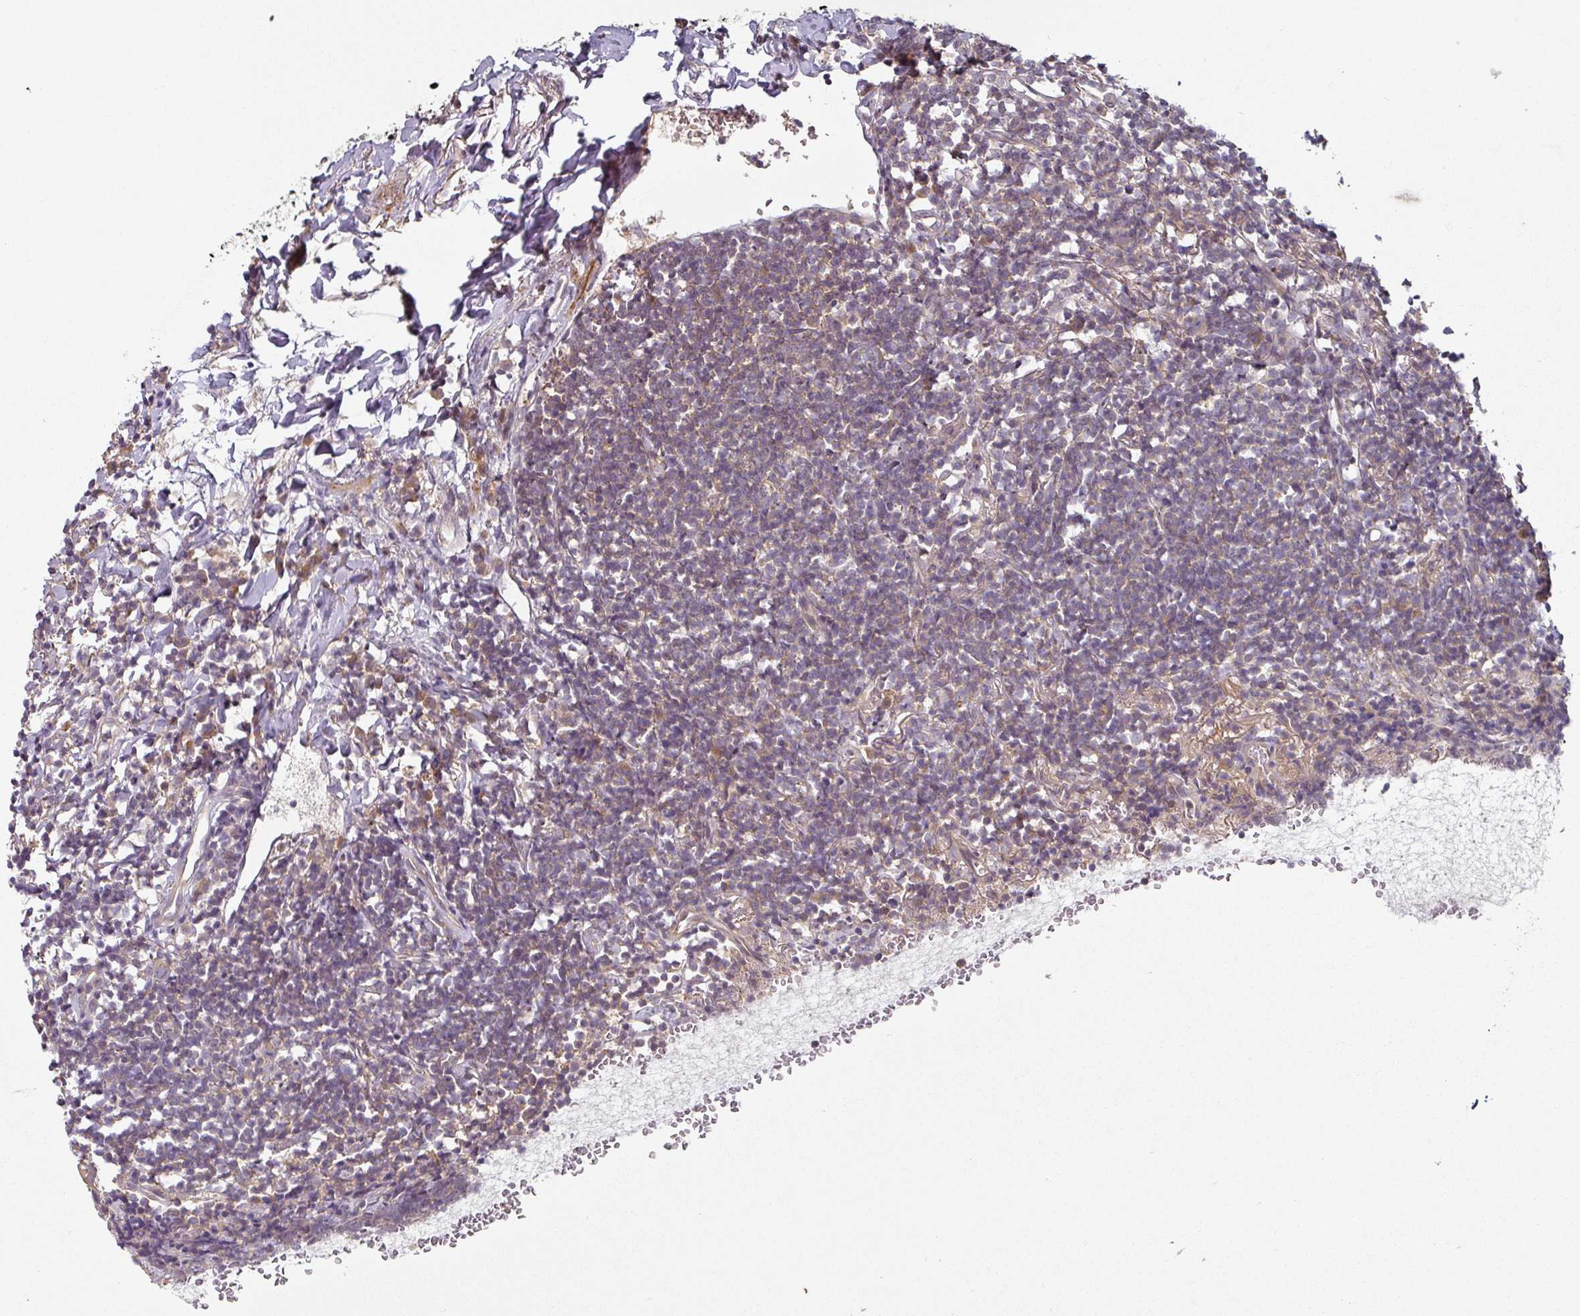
{"staining": {"intensity": "weak", "quantity": "25%-75%", "location": "cytoplasmic/membranous"}, "tissue": "lymphoma", "cell_type": "Tumor cells", "image_type": "cancer", "snomed": [{"axis": "morphology", "description": "Malignant lymphoma, non-Hodgkin's type, Low grade"}, {"axis": "topography", "description": "Lung"}], "caption": "Immunohistochemistry (IHC) photomicrograph of neoplastic tissue: human malignant lymphoma, non-Hodgkin's type (low-grade) stained using IHC reveals low levels of weak protein expression localized specifically in the cytoplasmic/membranous of tumor cells, appearing as a cytoplasmic/membranous brown color.", "gene": "MAP2K2", "patient": {"sex": "female", "age": 71}}